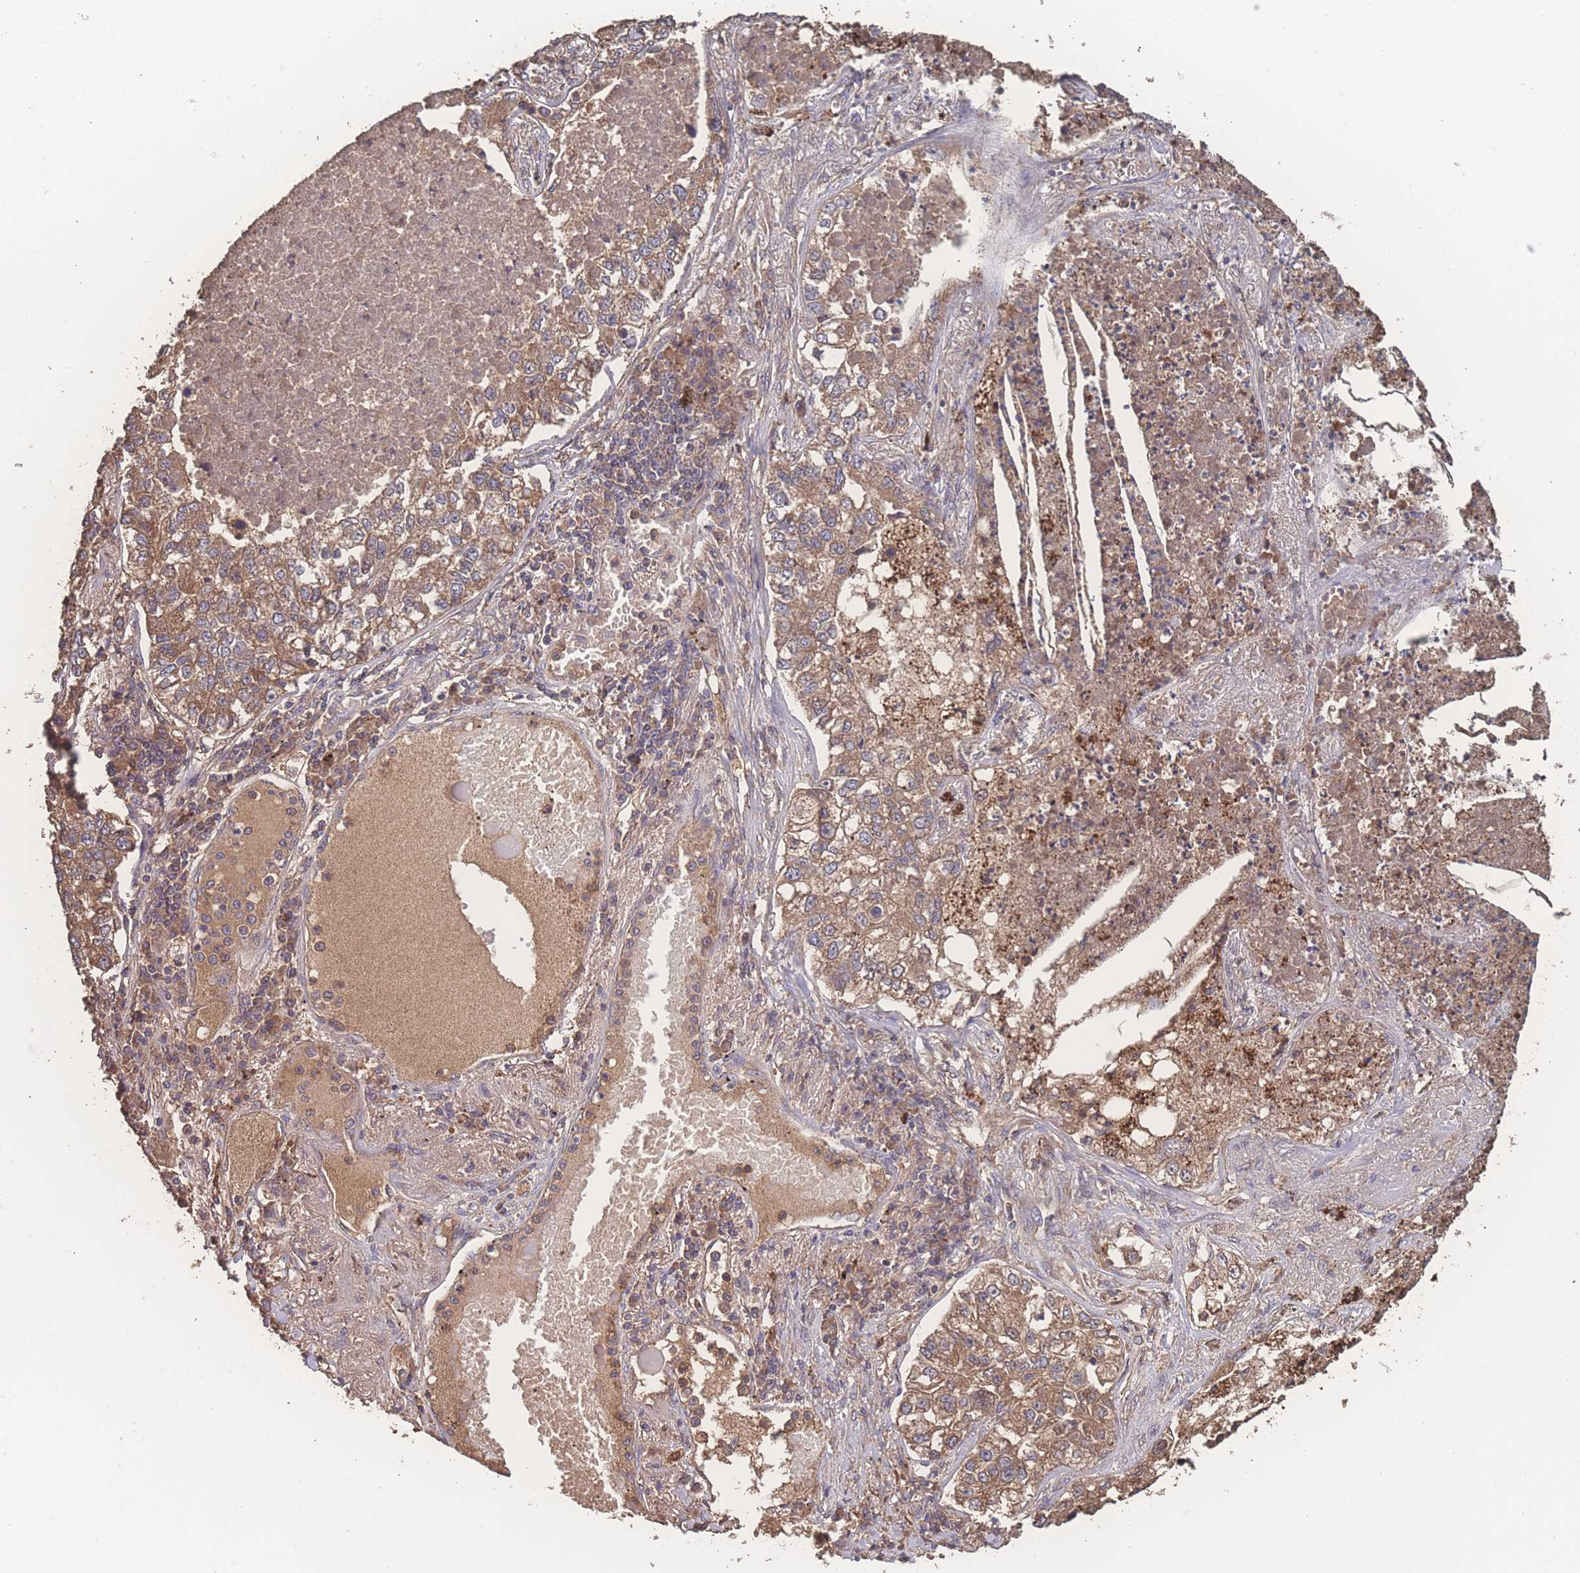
{"staining": {"intensity": "moderate", "quantity": ">75%", "location": "cytoplasmic/membranous"}, "tissue": "lung cancer", "cell_type": "Tumor cells", "image_type": "cancer", "snomed": [{"axis": "morphology", "description": "Adenocarcinoma, NOS"}, {"axis": "topography", "description": "Lung"}], "caption": "Immunohistochemical staining of lung cancer reveals moderate cytoplasmic/membranous protein staining in about >75% of tumor cells. (IHC, brightfield microscopy, high magnification).", "gene": "ATXN10", "patient": {"sex": "male", "age": 49}}